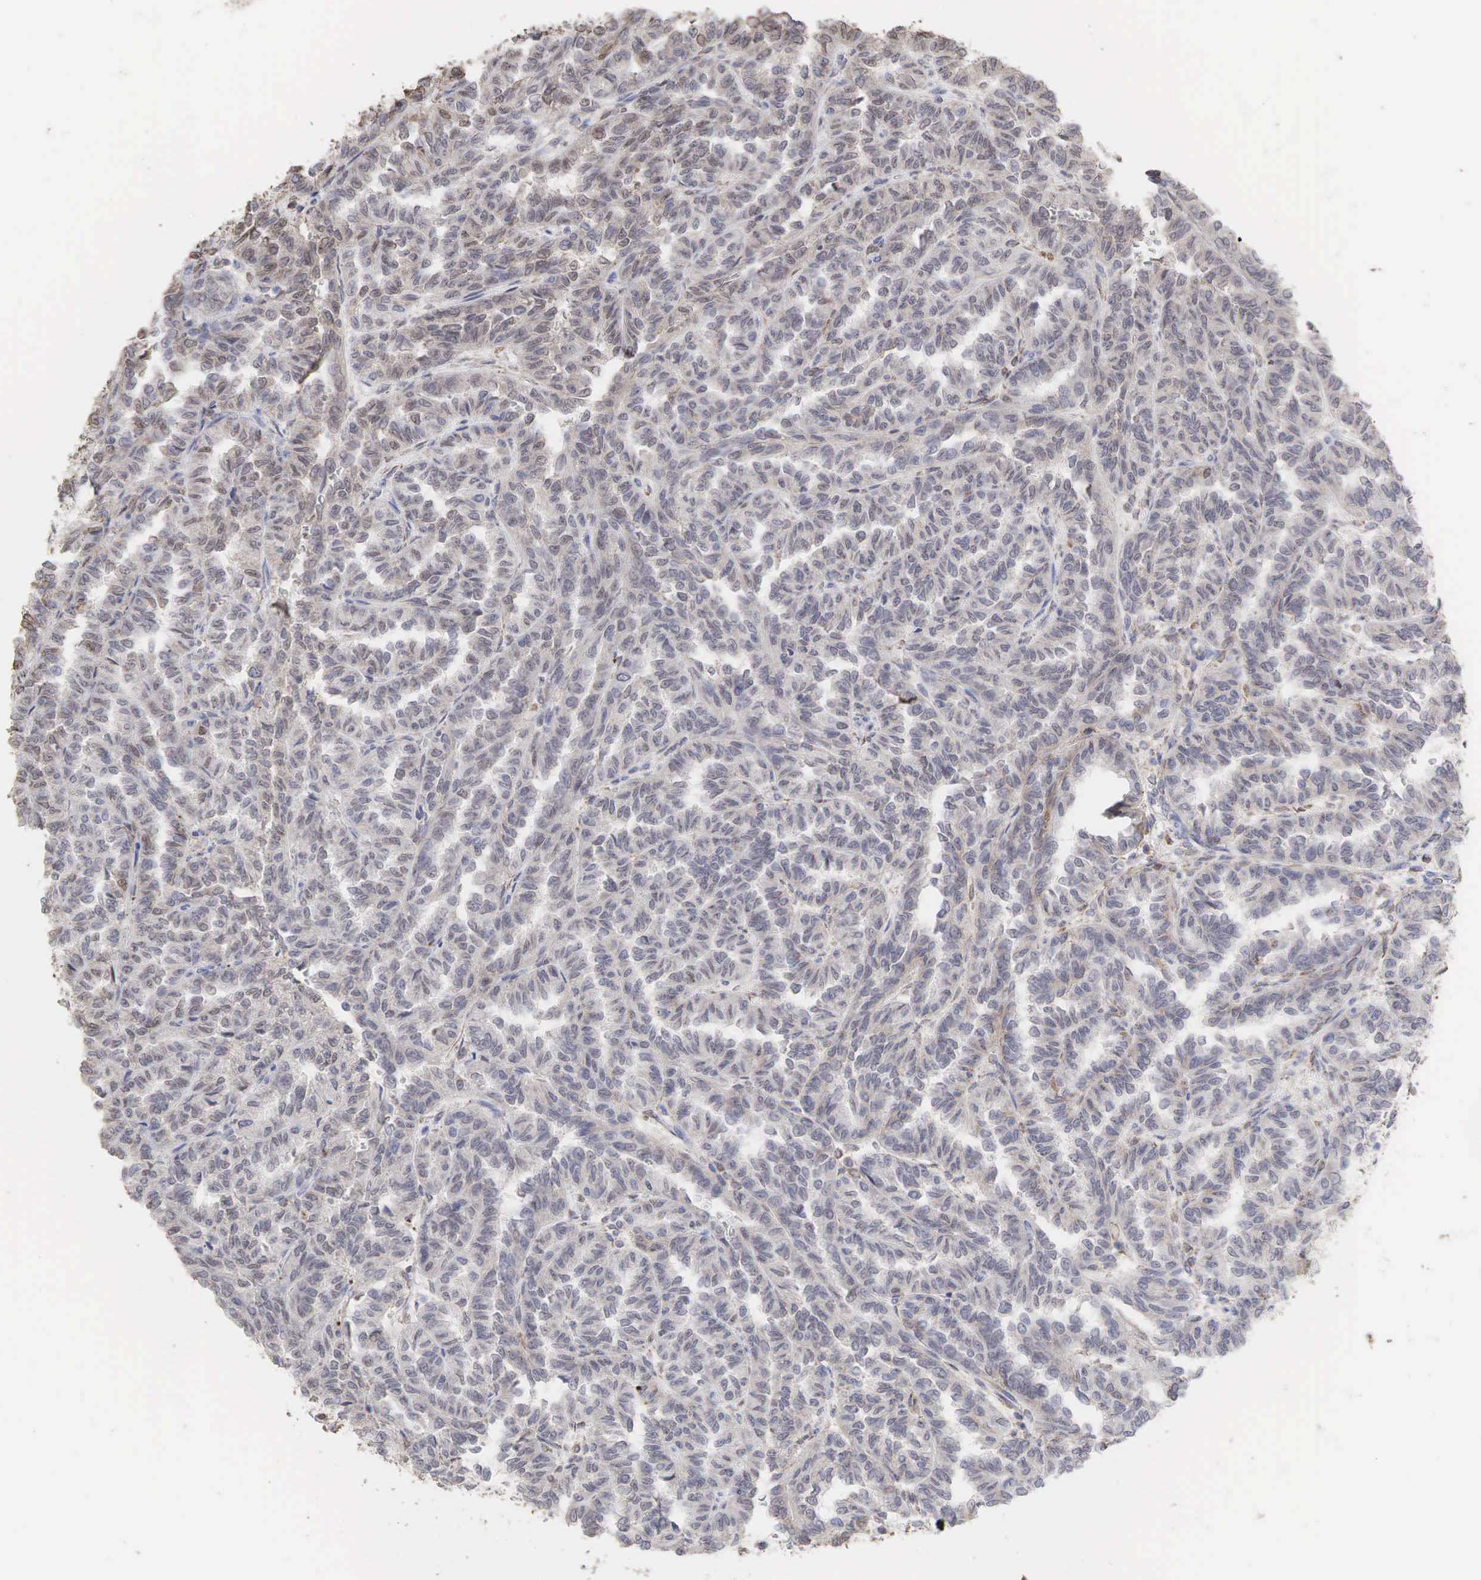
{"staining": {"intensity": "weak", "quantity": ">75%", "location": "cytoplasmic/membranous"}, "tissue": "renal cancer", "cell_type": "Tumor cells", "image_type": "cancer", "snomed": [{"axis": "morphology", "description": "Inflammation, NOS"}, {"axis": "morphology", "description": "Adenocarcinoma, NOS"}, {"axis": "topography", "description": "Kidney"}], "caption": "Renal cancer (adenocarcinoma) stained for a protein (brown) displays weak cytoplasmic/membranous positive positivity in approximately >75% of tumor cells.", "gene": "DKC1", "patient": {"sex": "male", "age": 68}}